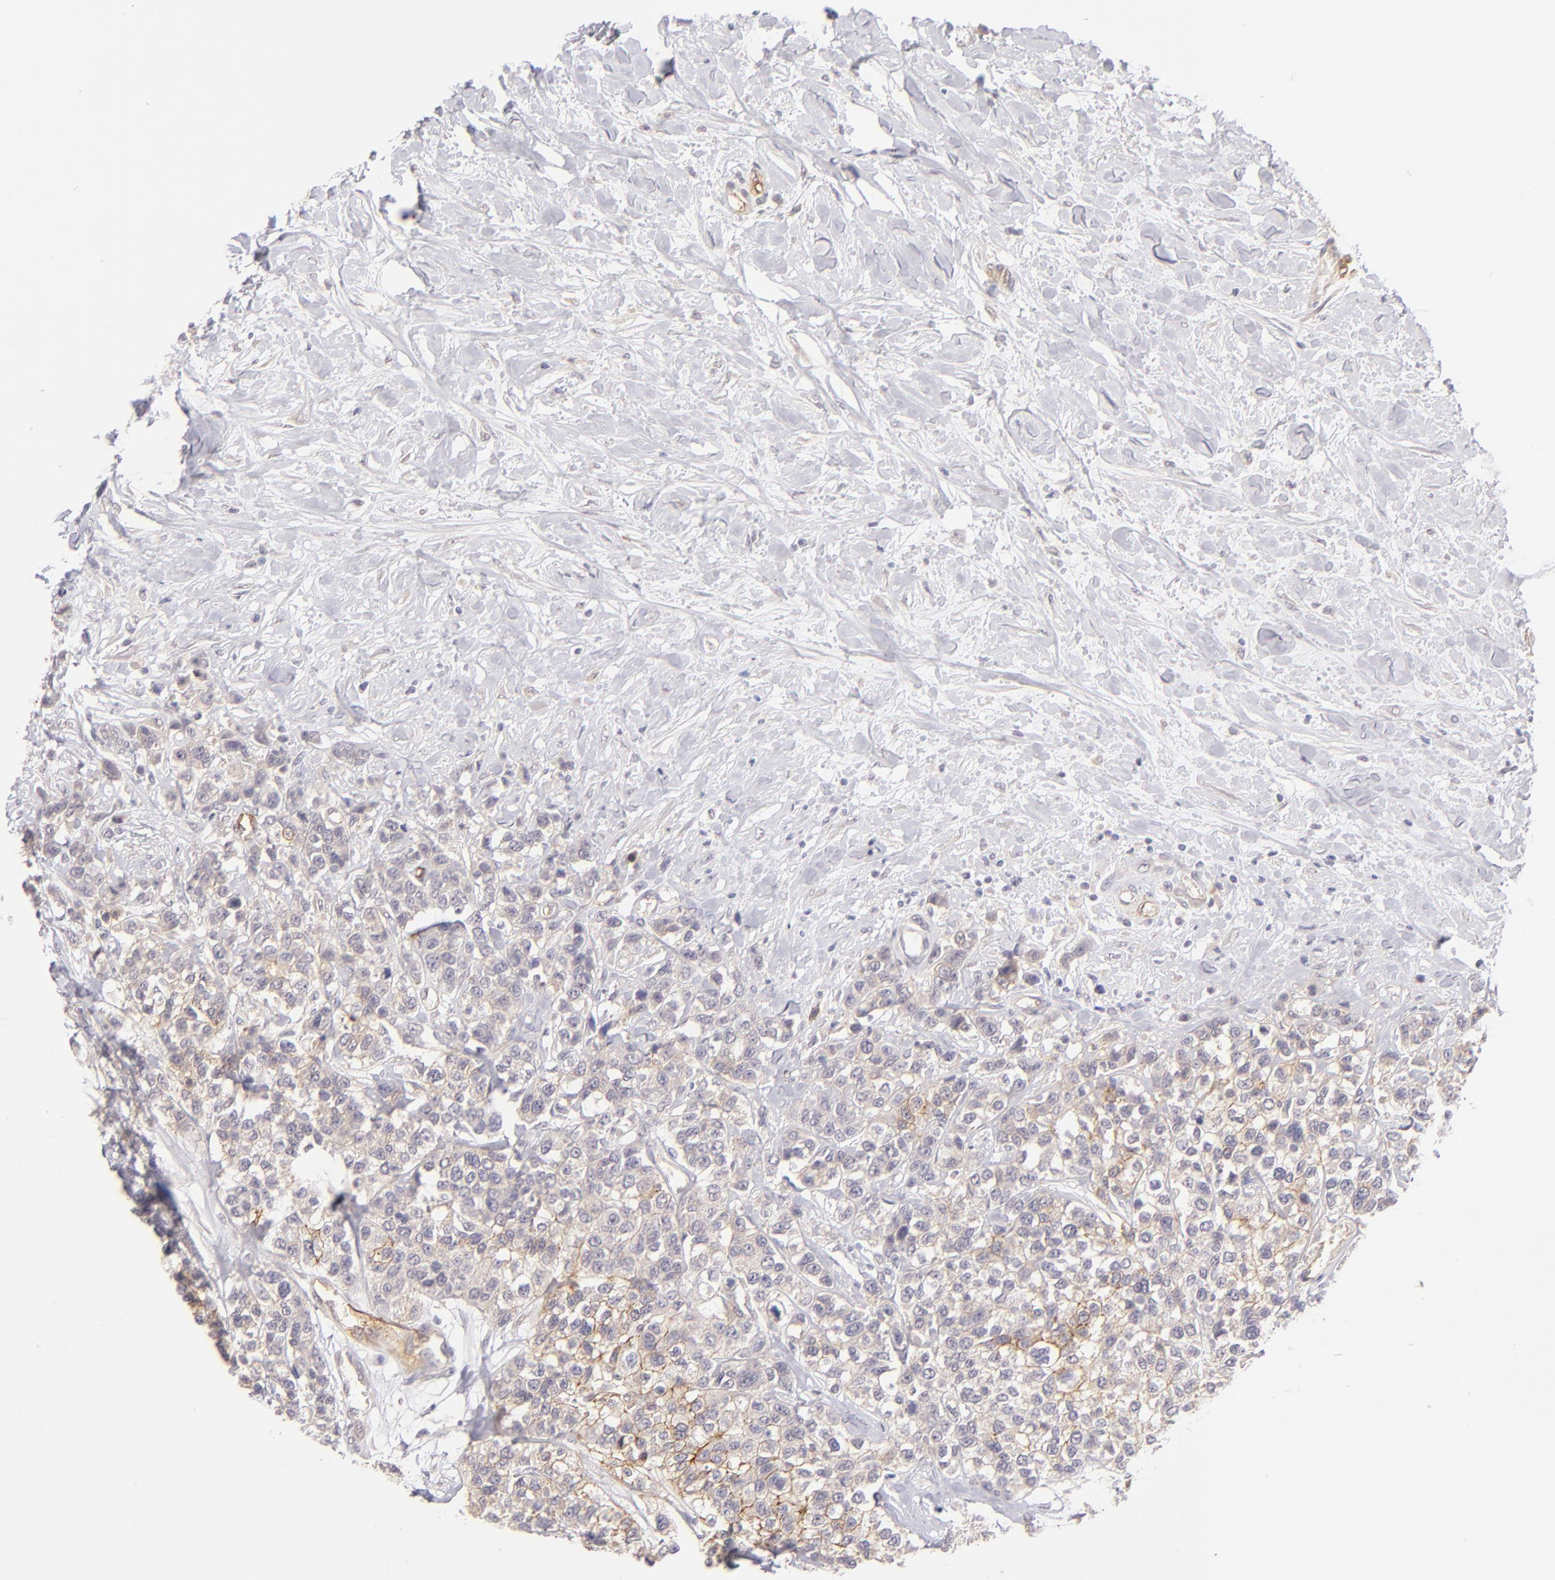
{"staining": {"intensity": "weak", "quantity": "25%-75%", "location": "cytoplasmic/membranous"}, "tissue": "breast cancer", "cell_type": "Tumor cells", "image_type": "cancer", "snomed": [{"axis": "morphology", "description": "Duct carcinoma"}, {"axis": "topography", "description": "Breast"}], "caption": "The histopathology image displays immunohistochemical staining of breast cancer (invasive ductal carcinoma). There is weak cytoplasmic/membranous staining is seen in about 25%-75% of tumor cells. Nuclei are stained in blue.", "gene": "THBD", "patient": {"sex": "female", "age": 51}}